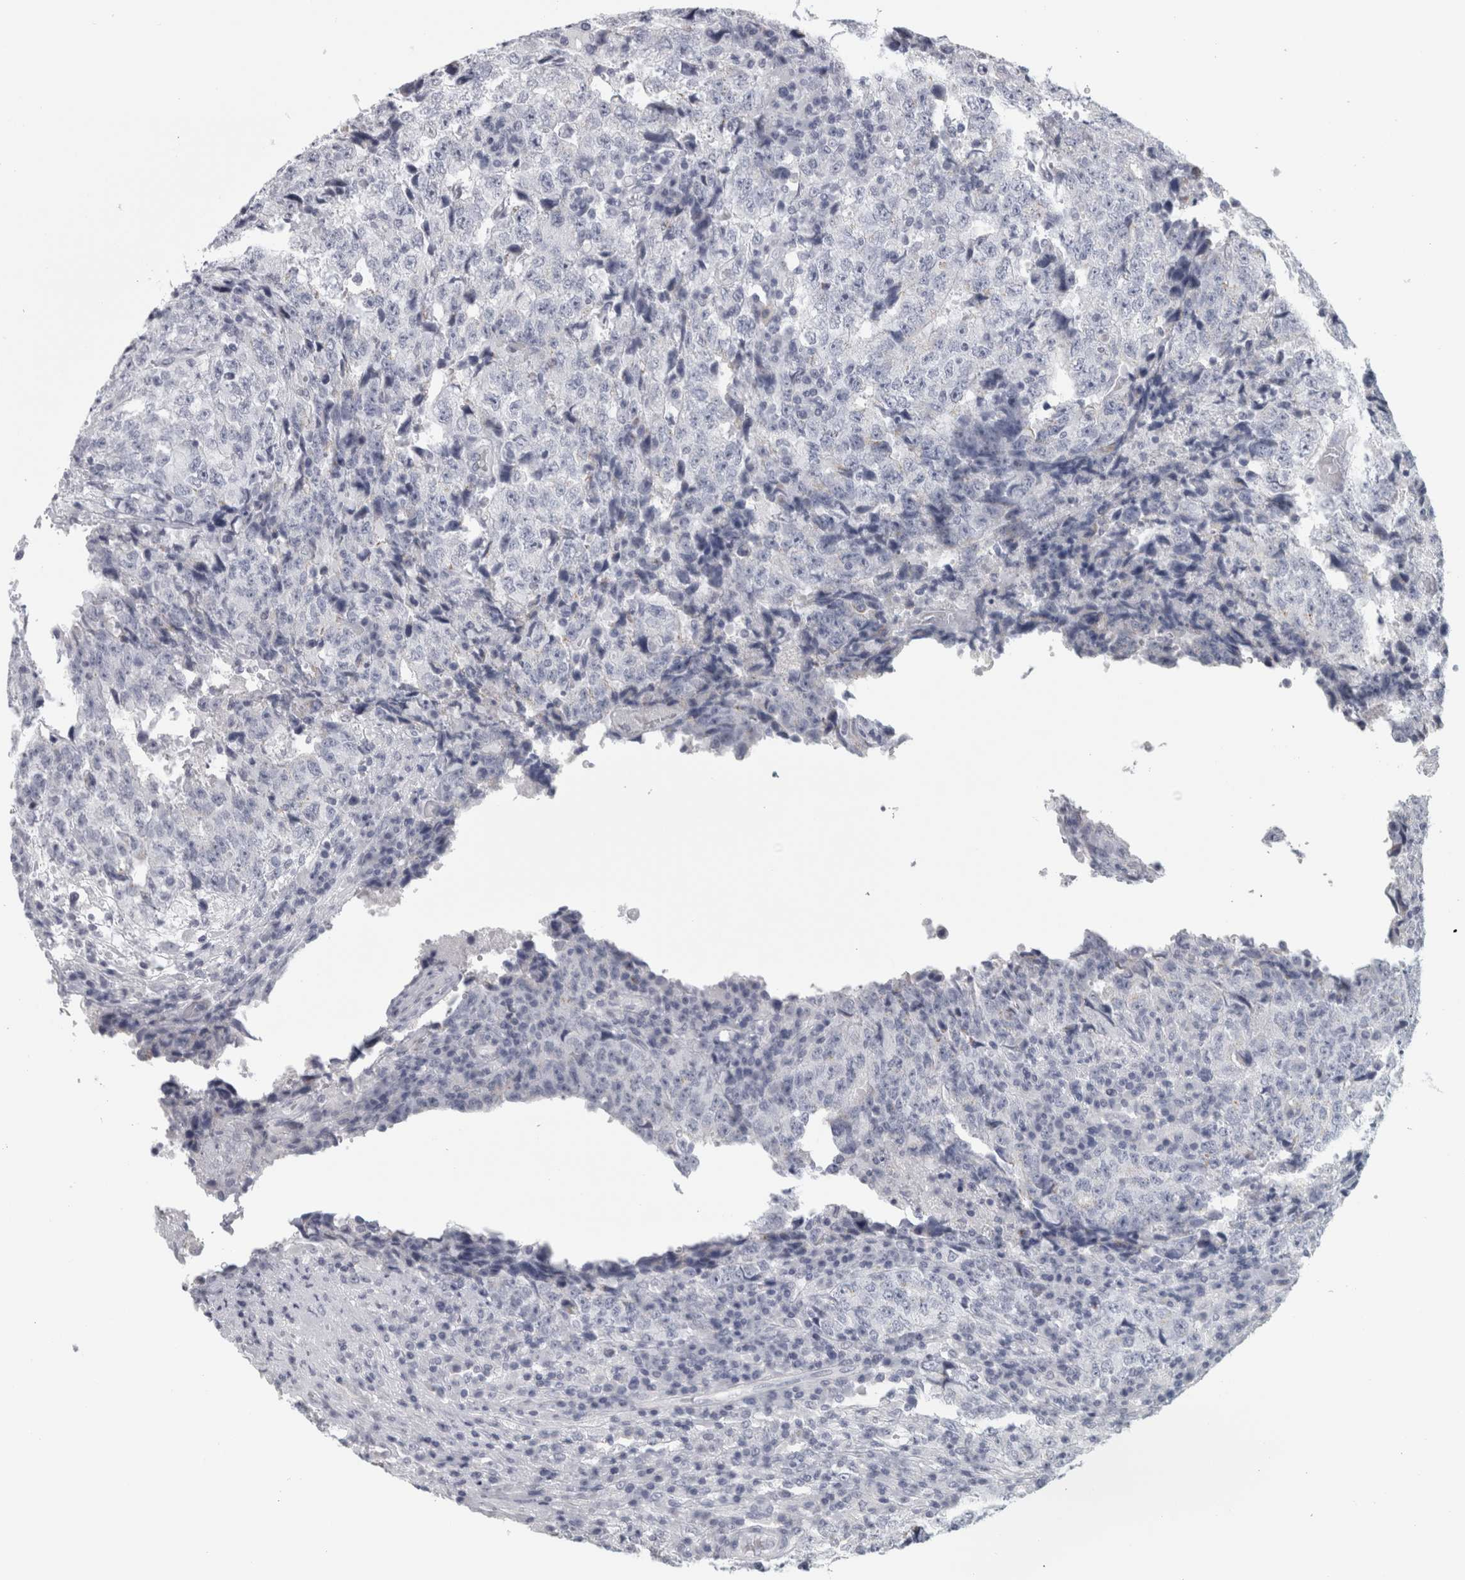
{"staining": {"intensity": "negative", "quantity": "none", "location": "none"}, "tissue": "testis cancer", "cell_type": "Tumor cells", "image_type": "cancer", "snomed": [{"axis": "morphology", "description": "Necrosis, NOS"}, {"axis": "morphology", "description": "Carcinoma, Embryonal, NOS"}, {"axis": "topography", "description": "Testis"}], "caption": "Immunohistochemical staining of human testis cancer exhibits no significant expression in tumor cells.", "gene": "CPE", "patient": {"sex": "male", "age": 19}}